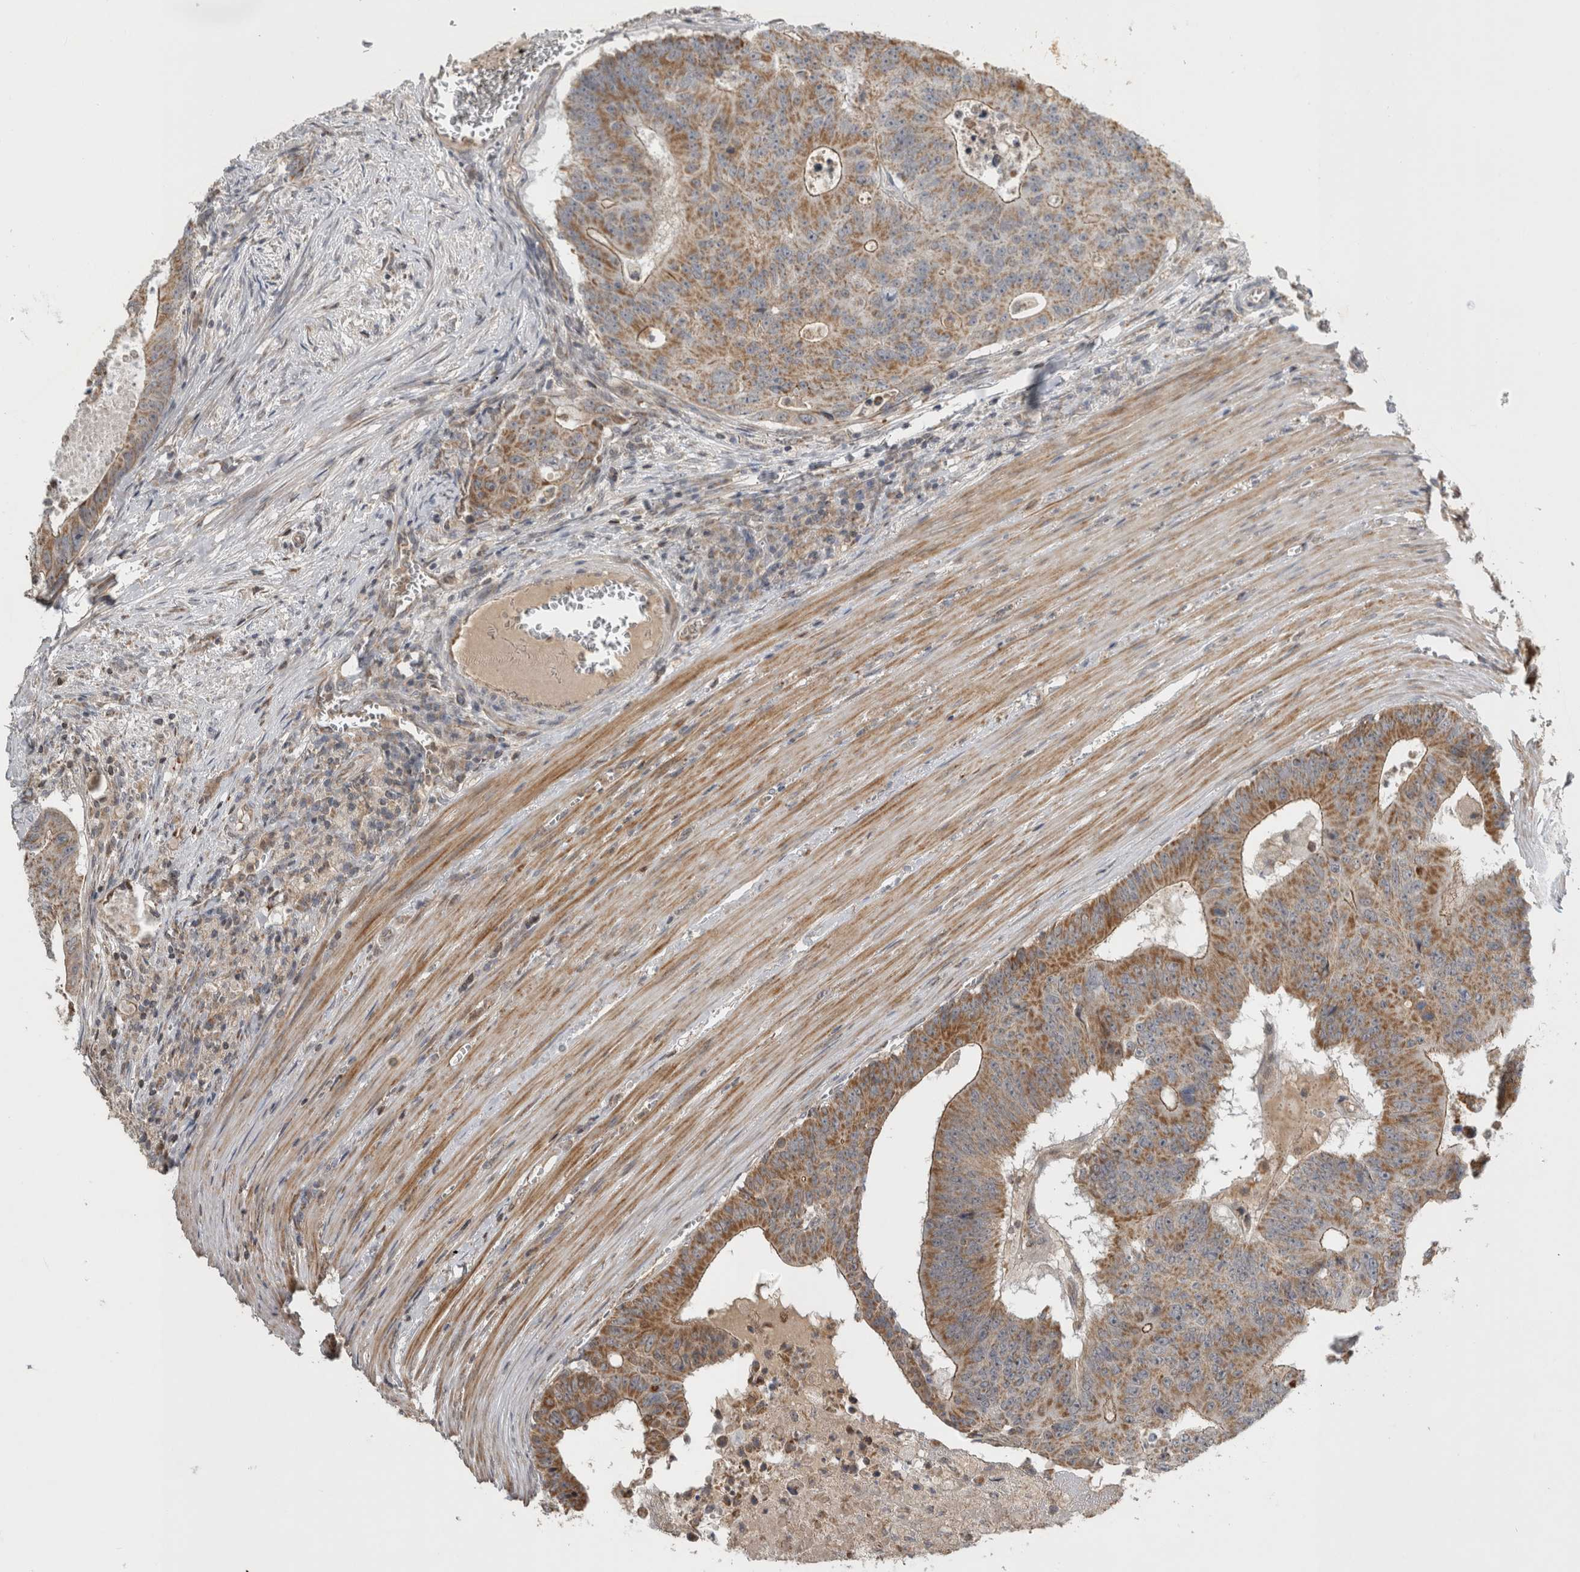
{"staining": {"intensity": "moderate", "quantity": ">75%", "location": "cytoplasmic/membranous"}, "tissue": "colorectal cancer", "cell_type": "Tumor cells", "image_type": "cancer", "snomed": [{"axis": "morphology", "description": "Adenocarcinoma, NOS"}, {"axis": "topography", "description": "Colon"}], "caption": "Colorectal cancer tissue displays moderate cytoplasmic/membranous positivity in approximately >75% of tumor cells, visualized by immunohistochemistry.", "gene": "KCNIP1", "patient": {"sex": "male", "age": 87}}